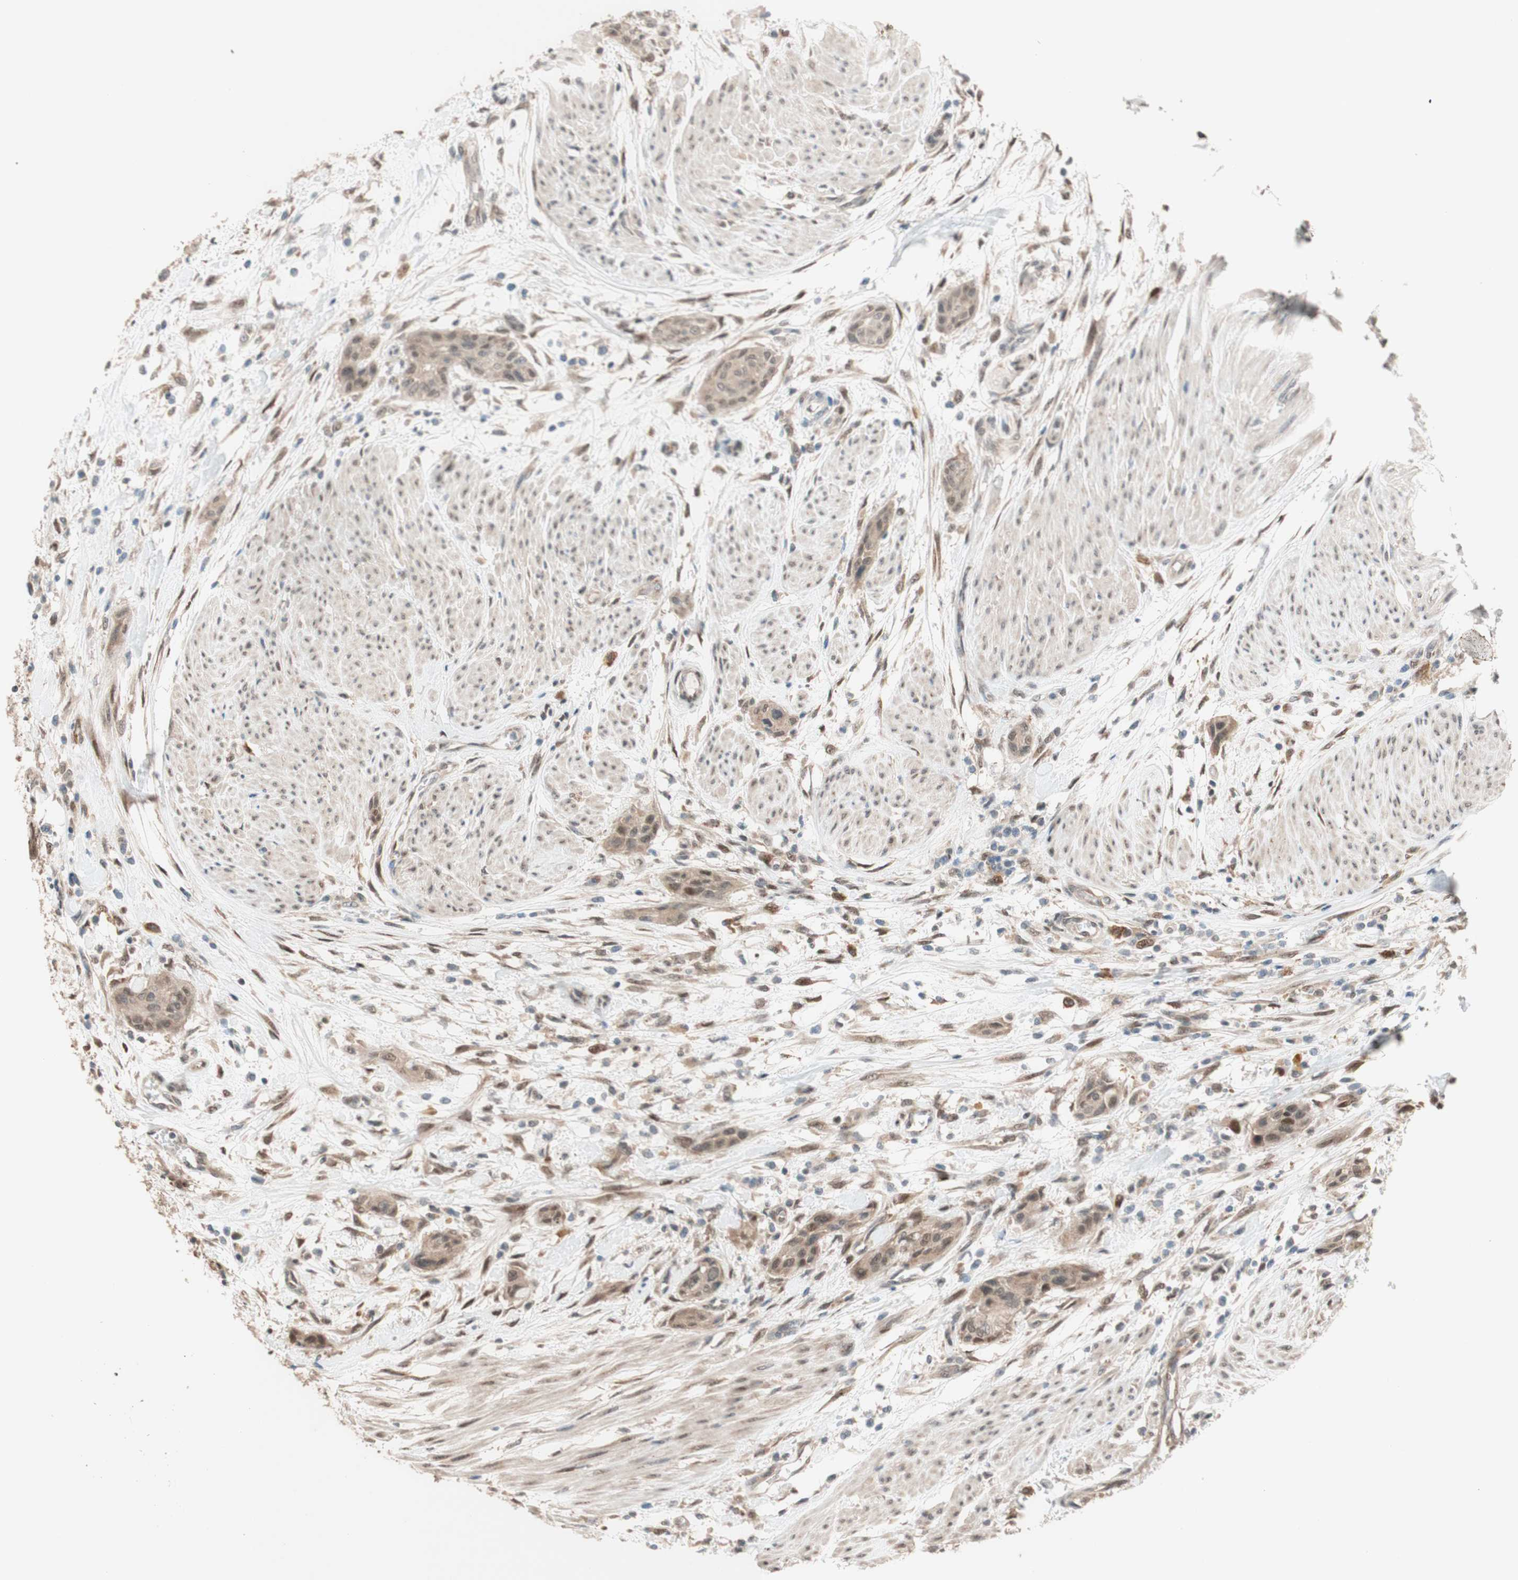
{"staining": {"intensity": "weak", "quantity": "<25%", "location": "nuclear"}, "tissue": "urothelial cancer", "cell_type": "Tumor cells", "image_type": "cancer", "snomed": [{"axis": "morphology", "description": "Urothelial carcinoma, High grade"}, {"axis": "topography", "description": "Urinary bladder"}], "caption": "The photomicrograph reveals no significant positivity in tumor cells of urothelial carcinoma (high-grade). The staining was performed using DAB to visualize the protein expression in brown, while the nuclei were stained in blue with hematoxylin (Magnification: 20x).", "gene": "CCNC", "patient": {"sex": "male", "age": 35}}